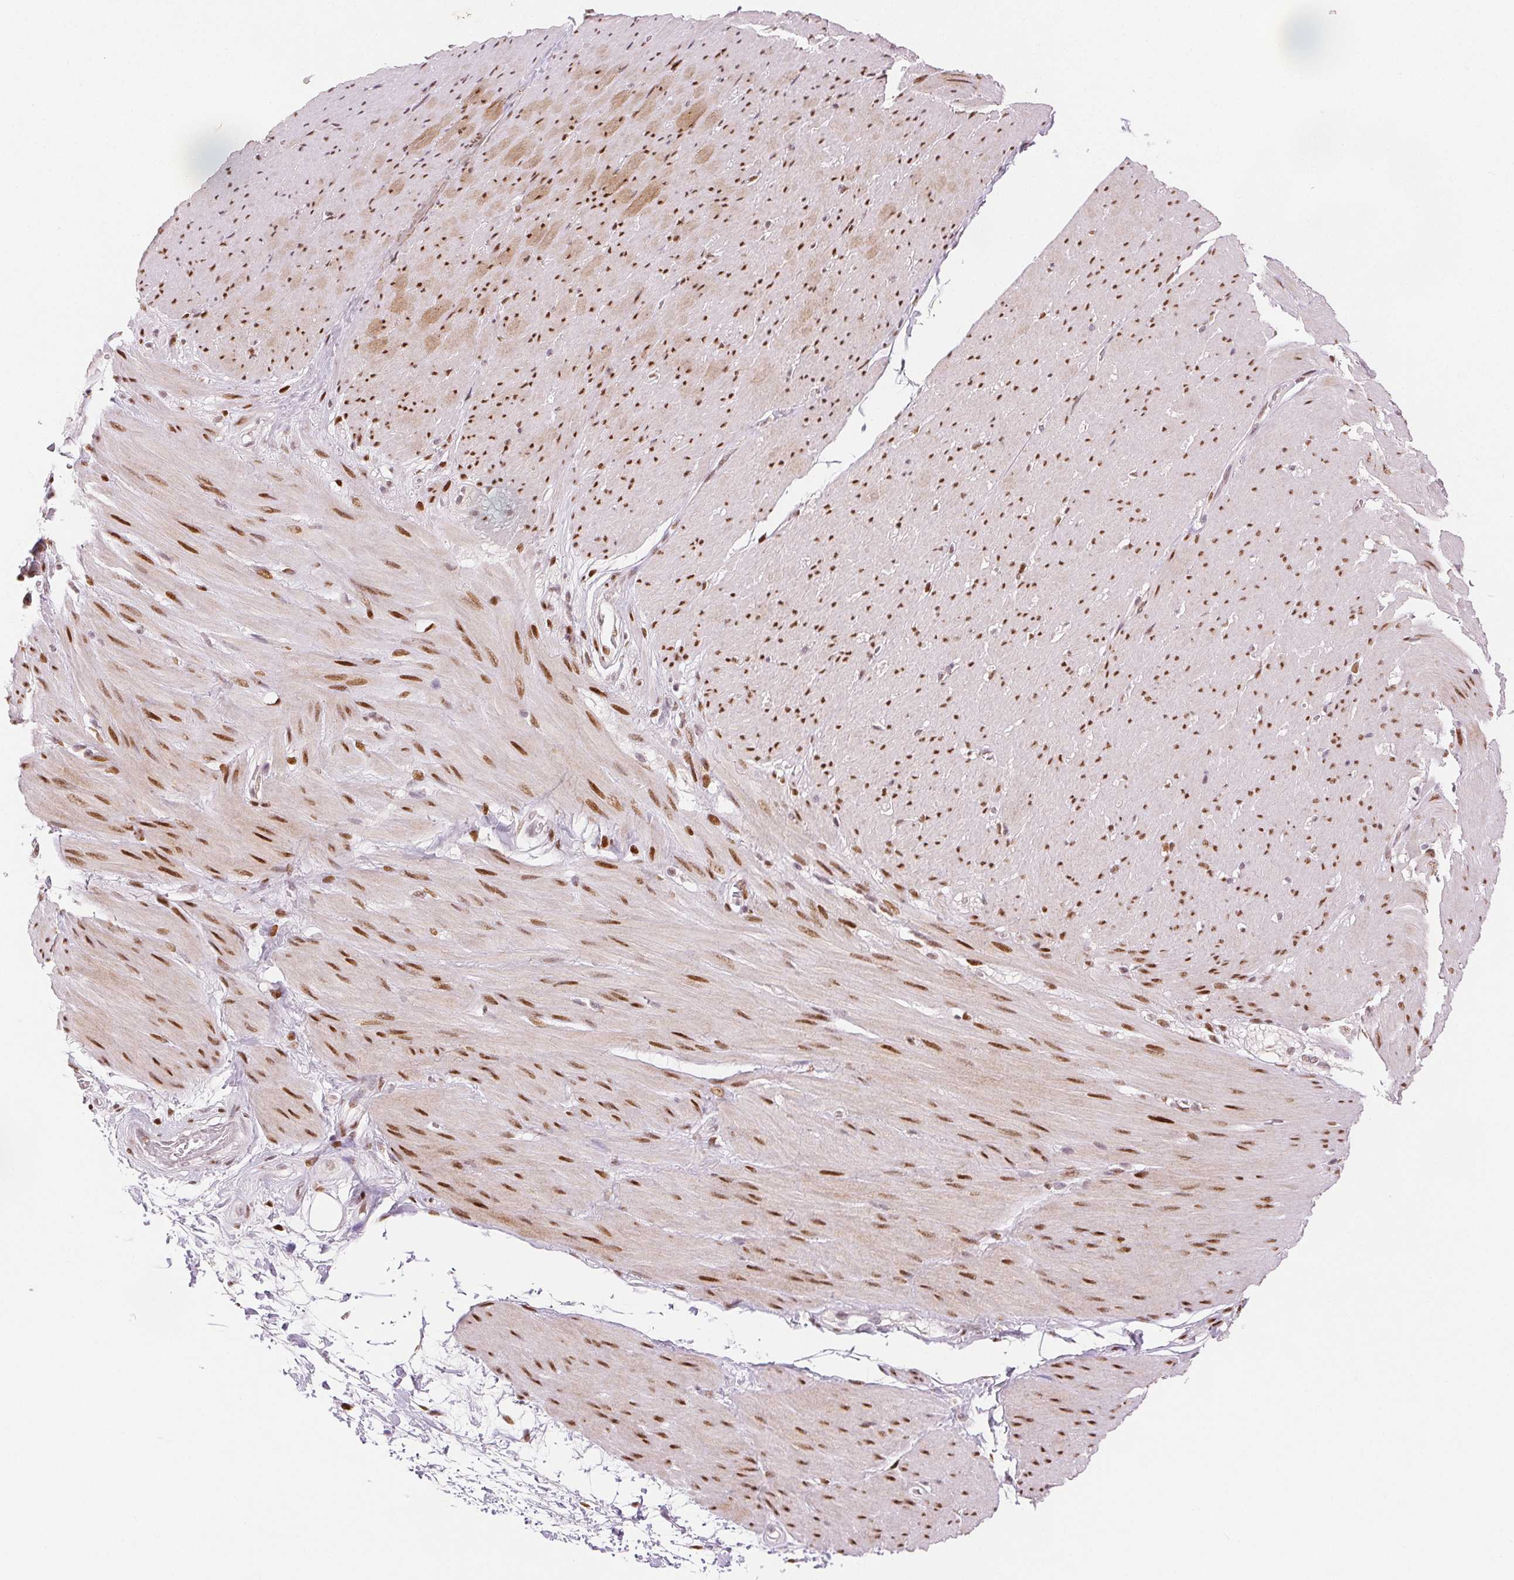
{"staining": {"intensity": "moderate", "quantity": ">75%", "location": "nuclear"}, "tissue": "smooth muscle", "cell_type": "Smooth muscle cells", "image_type": "normal", "snomed": [{"axis": "morphology", "description": "Normal tissue, NOS"}, {"axis": "topography", "description": "Smooth muscle"}, {"axis": "topography", "description": "Rectum"}], "caption": "Immunohistochemistry (IHC) image of normal human smooth muscle stained for a protein (brown), which displays medium levels of moderate nuclear positivity in approximately >75% of smooth muscle cells.", "gene": "ZNF703", "patient": {"sex": "male", "age": 53}}